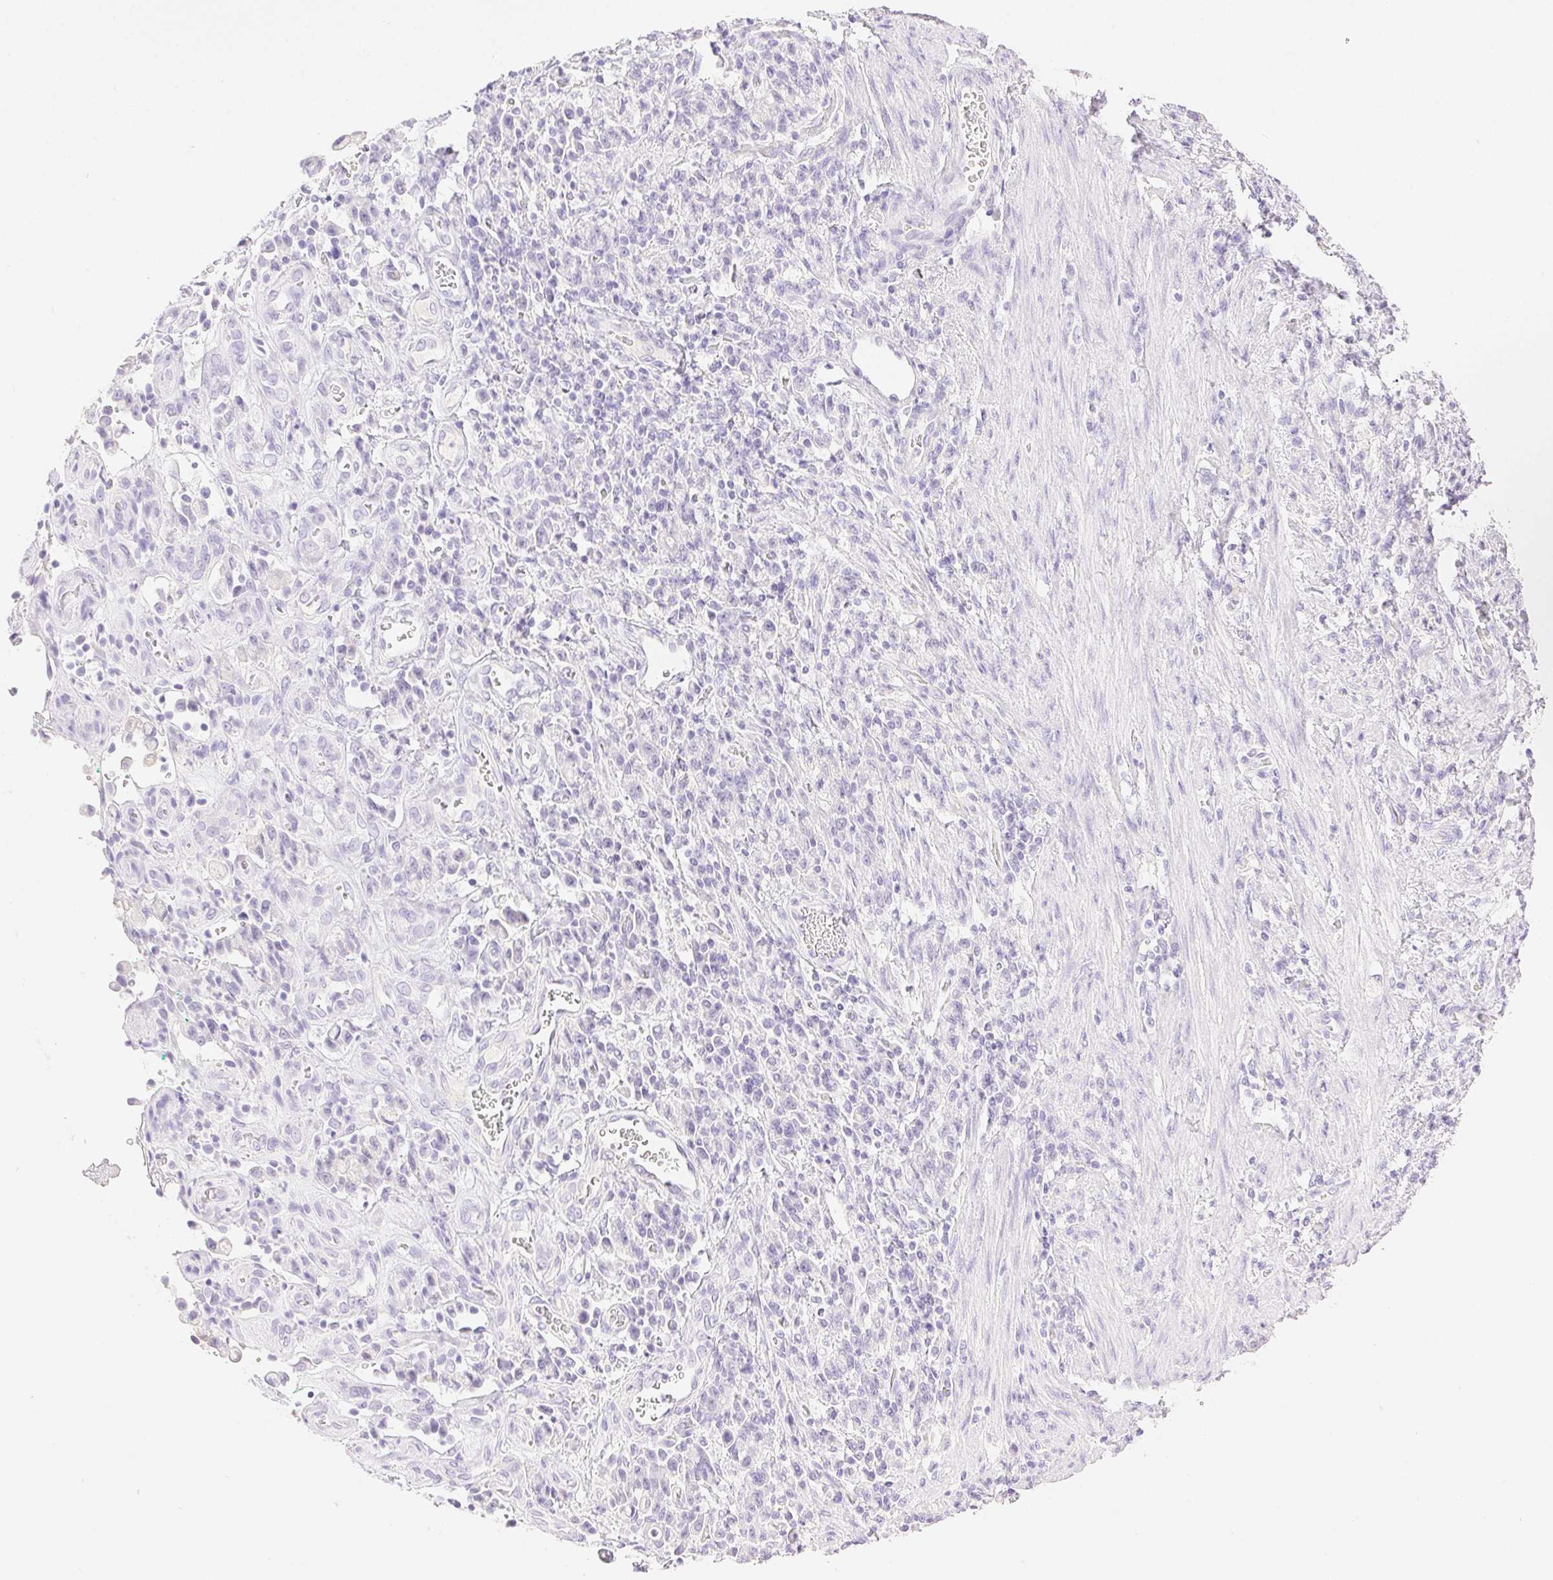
{"staining": {"intensity": "negative", "quantity": "none", "location": "none"}, "tissue": "stomach cancer", "cell_type": "Tumor cells", "image_type": "cancer", "snomed": [{"axis": "morphology", "description": "Adenocarcinoma, NOS"}, {"axis": "topography", "description": "Stomach"}], "caption": "The IHC image has no significant expression in tumor cells of stomach cancer (adenocarcinoma) tissue.", "gene": "SPACA4", "patient": {"sex": "male", "age": 77}}